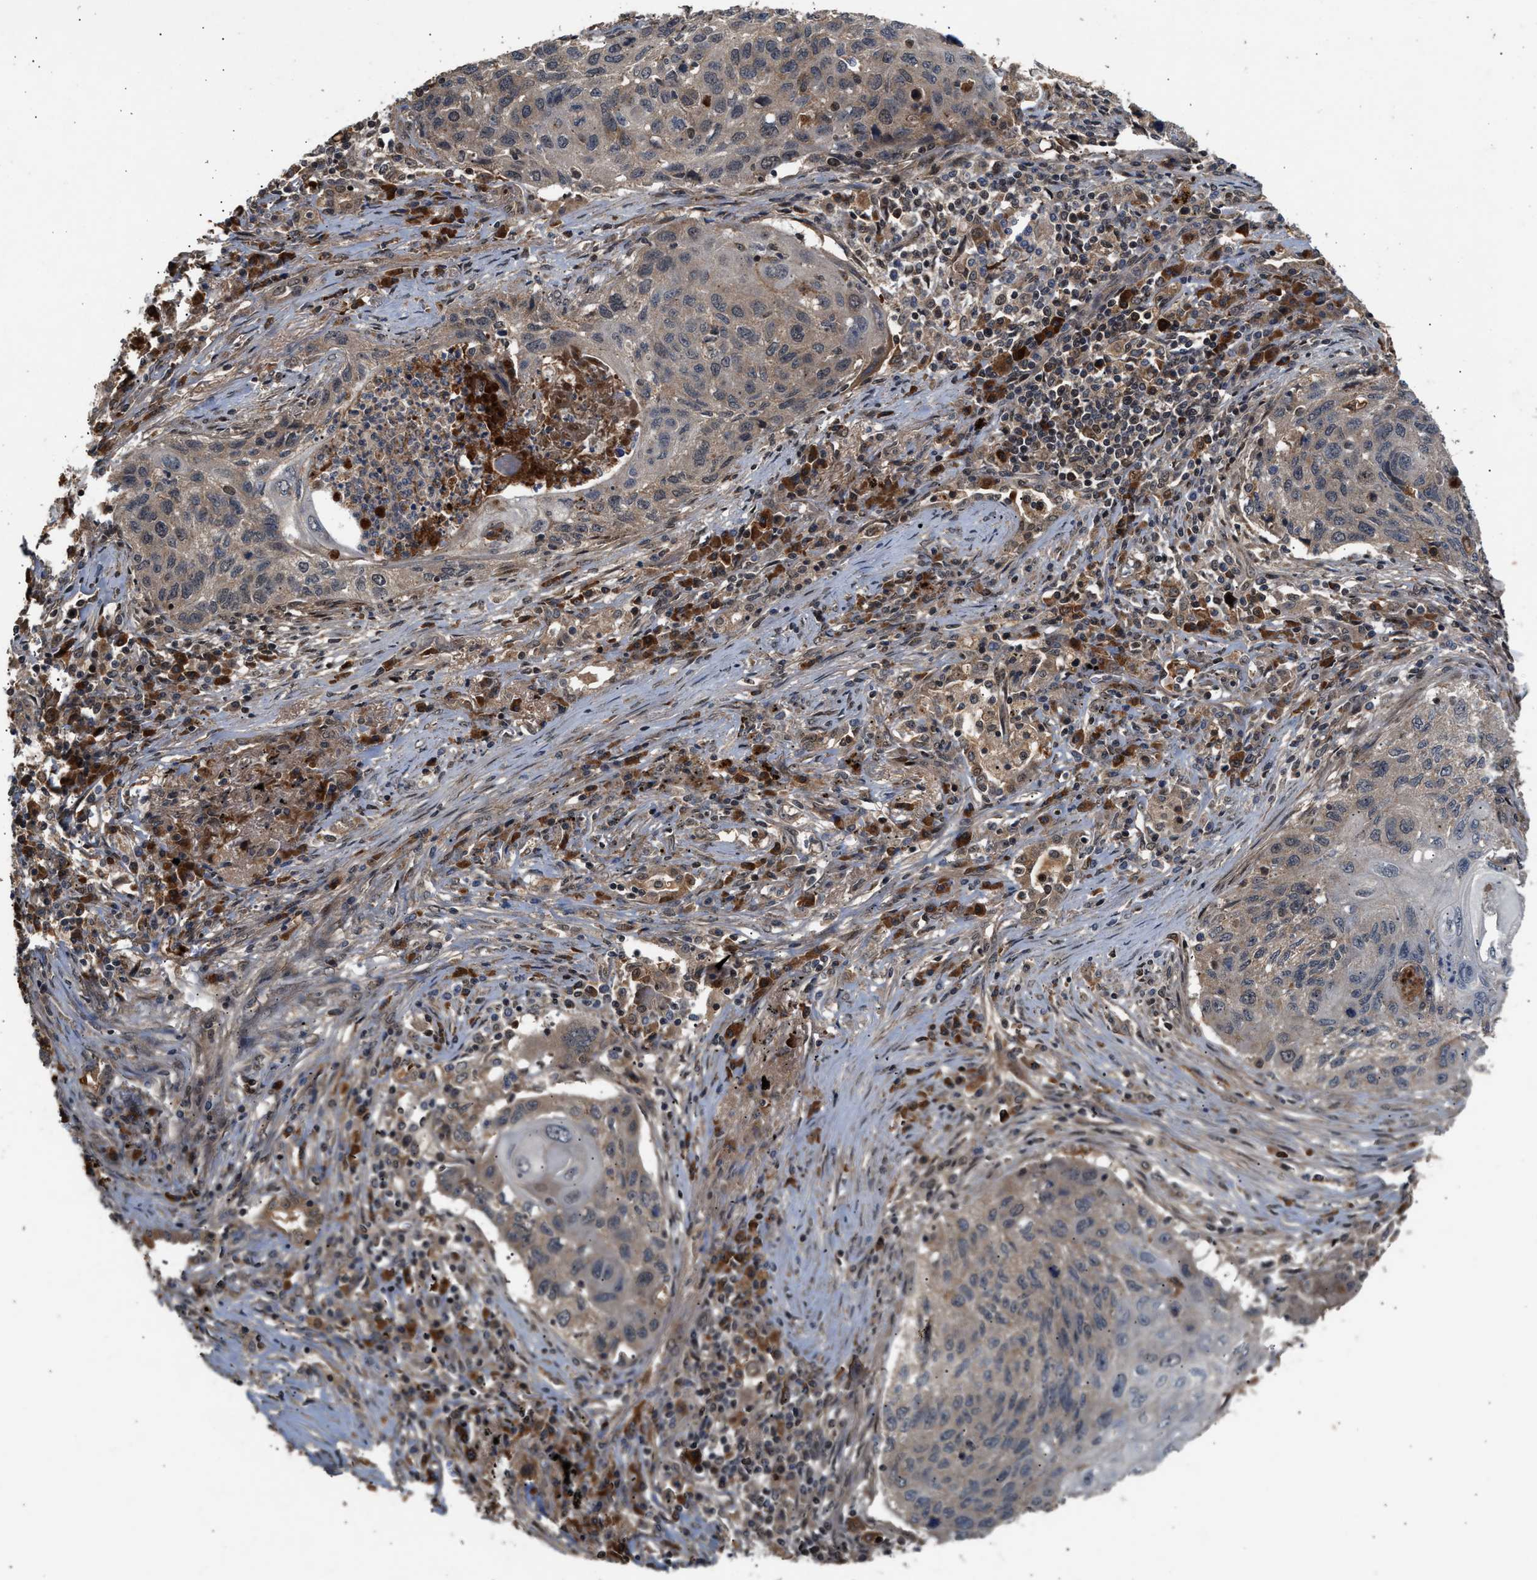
{"staining": {"intensity": "weak", "quantity": ">75%", "location": "cytoplasmic/membranous,nuclear"}, "tissue": "lung cancer", "cell_type": "Tumor cells", "image_type": "cancer", "snomed": [{"axis": "morphology", "description": "Squamous cell carcinoma, NOS"}, {"axis": "topography", "description": "Lung"}], "caption": "Immunohistochemical staining of human lung cancer (squamous cell carcinoma) shows low levels of weak cytoplasmic/membranous and nuclear protein expression in about >75% of tumor cells. The protein of interest is shown in brown color, while the nuclei are stained blue.", "gene": "RUSC2", "patient": {"sex": "female", "age": 63}}